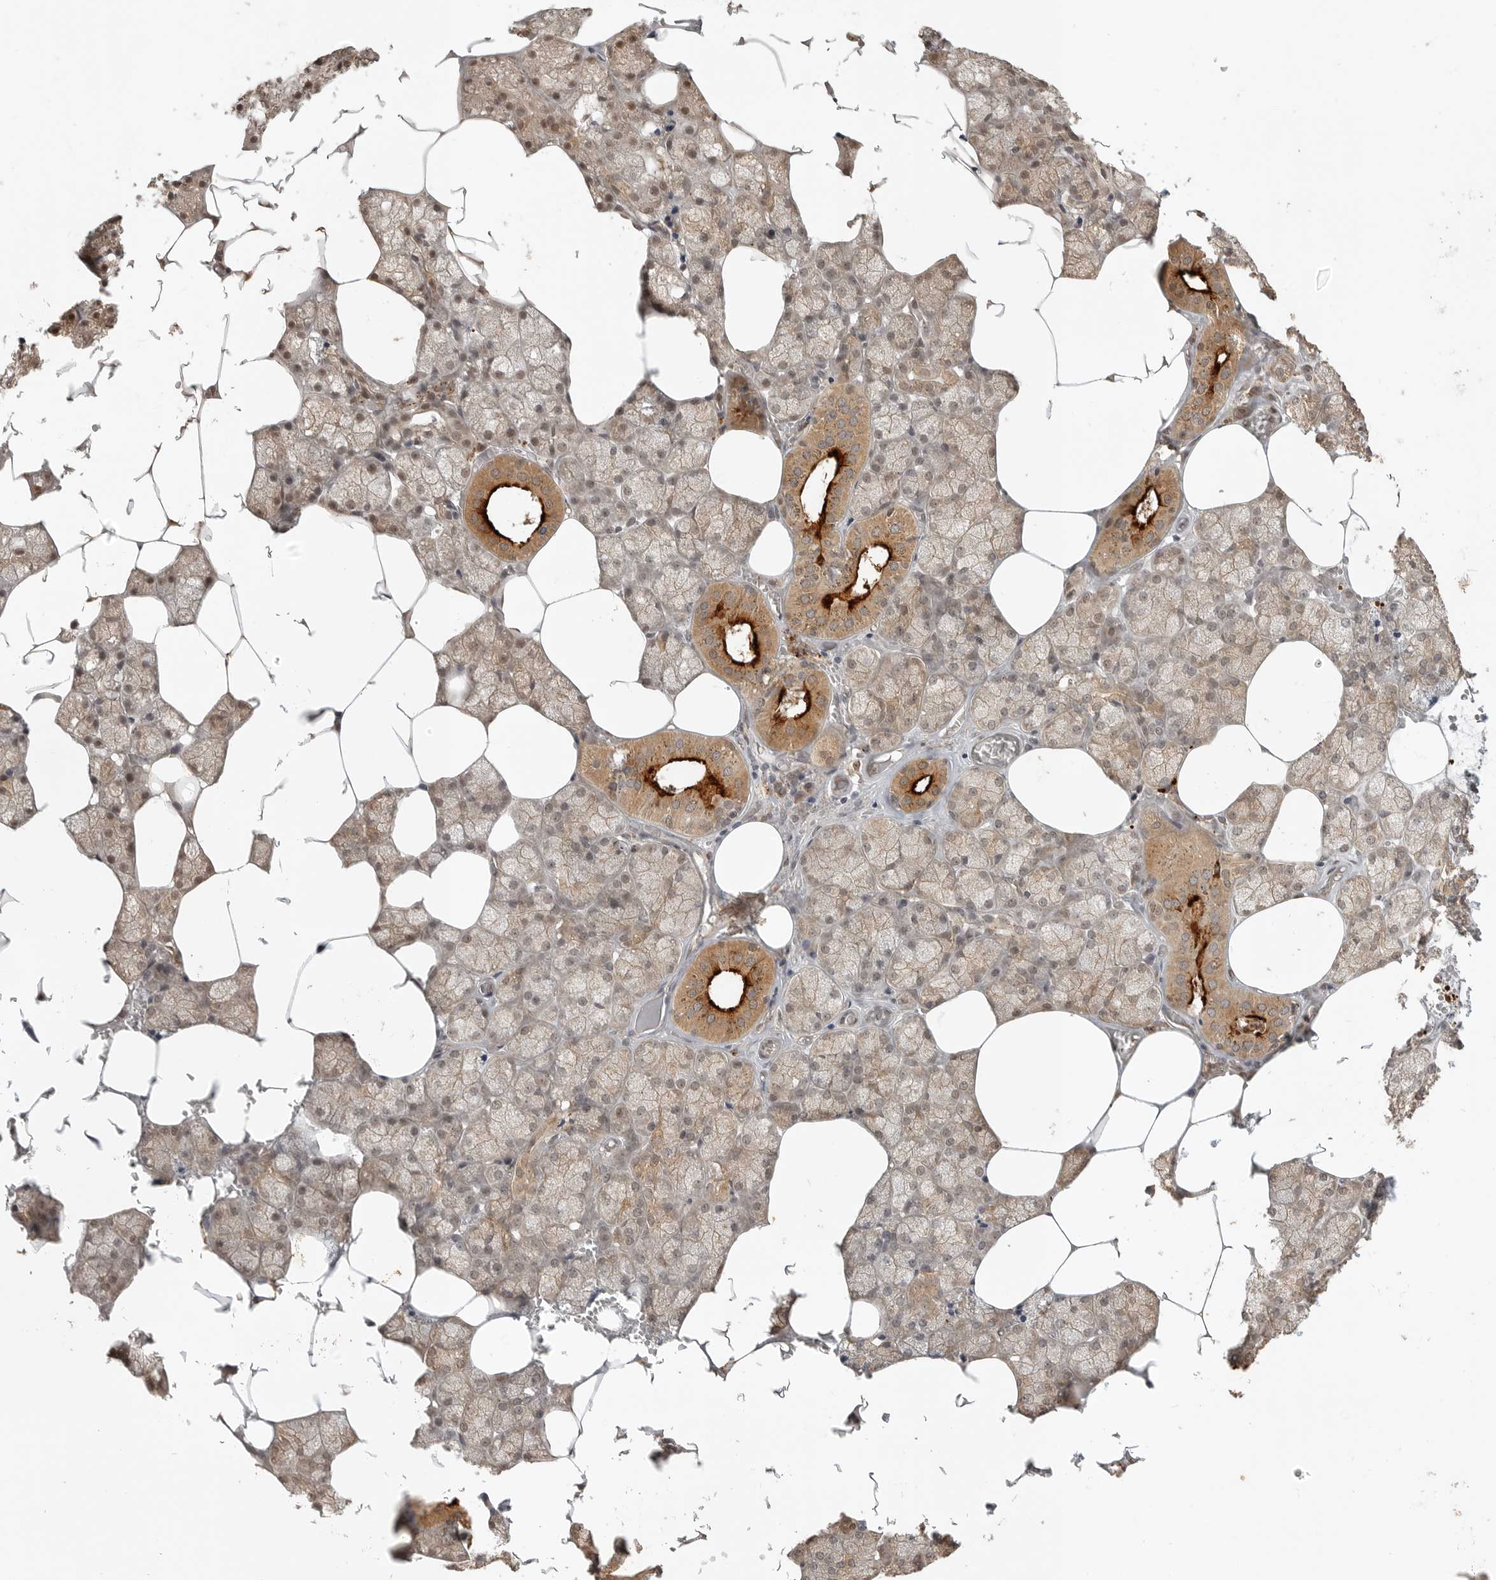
{"staining": {"intensity": "strong", "quantity": "<25%", "location": "cytoplasmic/membranous"}, "tissue": "salivary gland", "cell_type": "Glandular cells", "image_type": "normal", "snomed": [{"axis": "morphology", "description": "Normal tissue, NOS"}, {"axis": "topography", "description": "Salivary gland"}], "caption": "Immunohistochemical staining of normal human salivary gland exhibits strong cytoplasmic/membranous protein positivity in about <25% of glandular cells.", "gene": "ZNF232", "patient": {"sex": "male", "age": 62}}